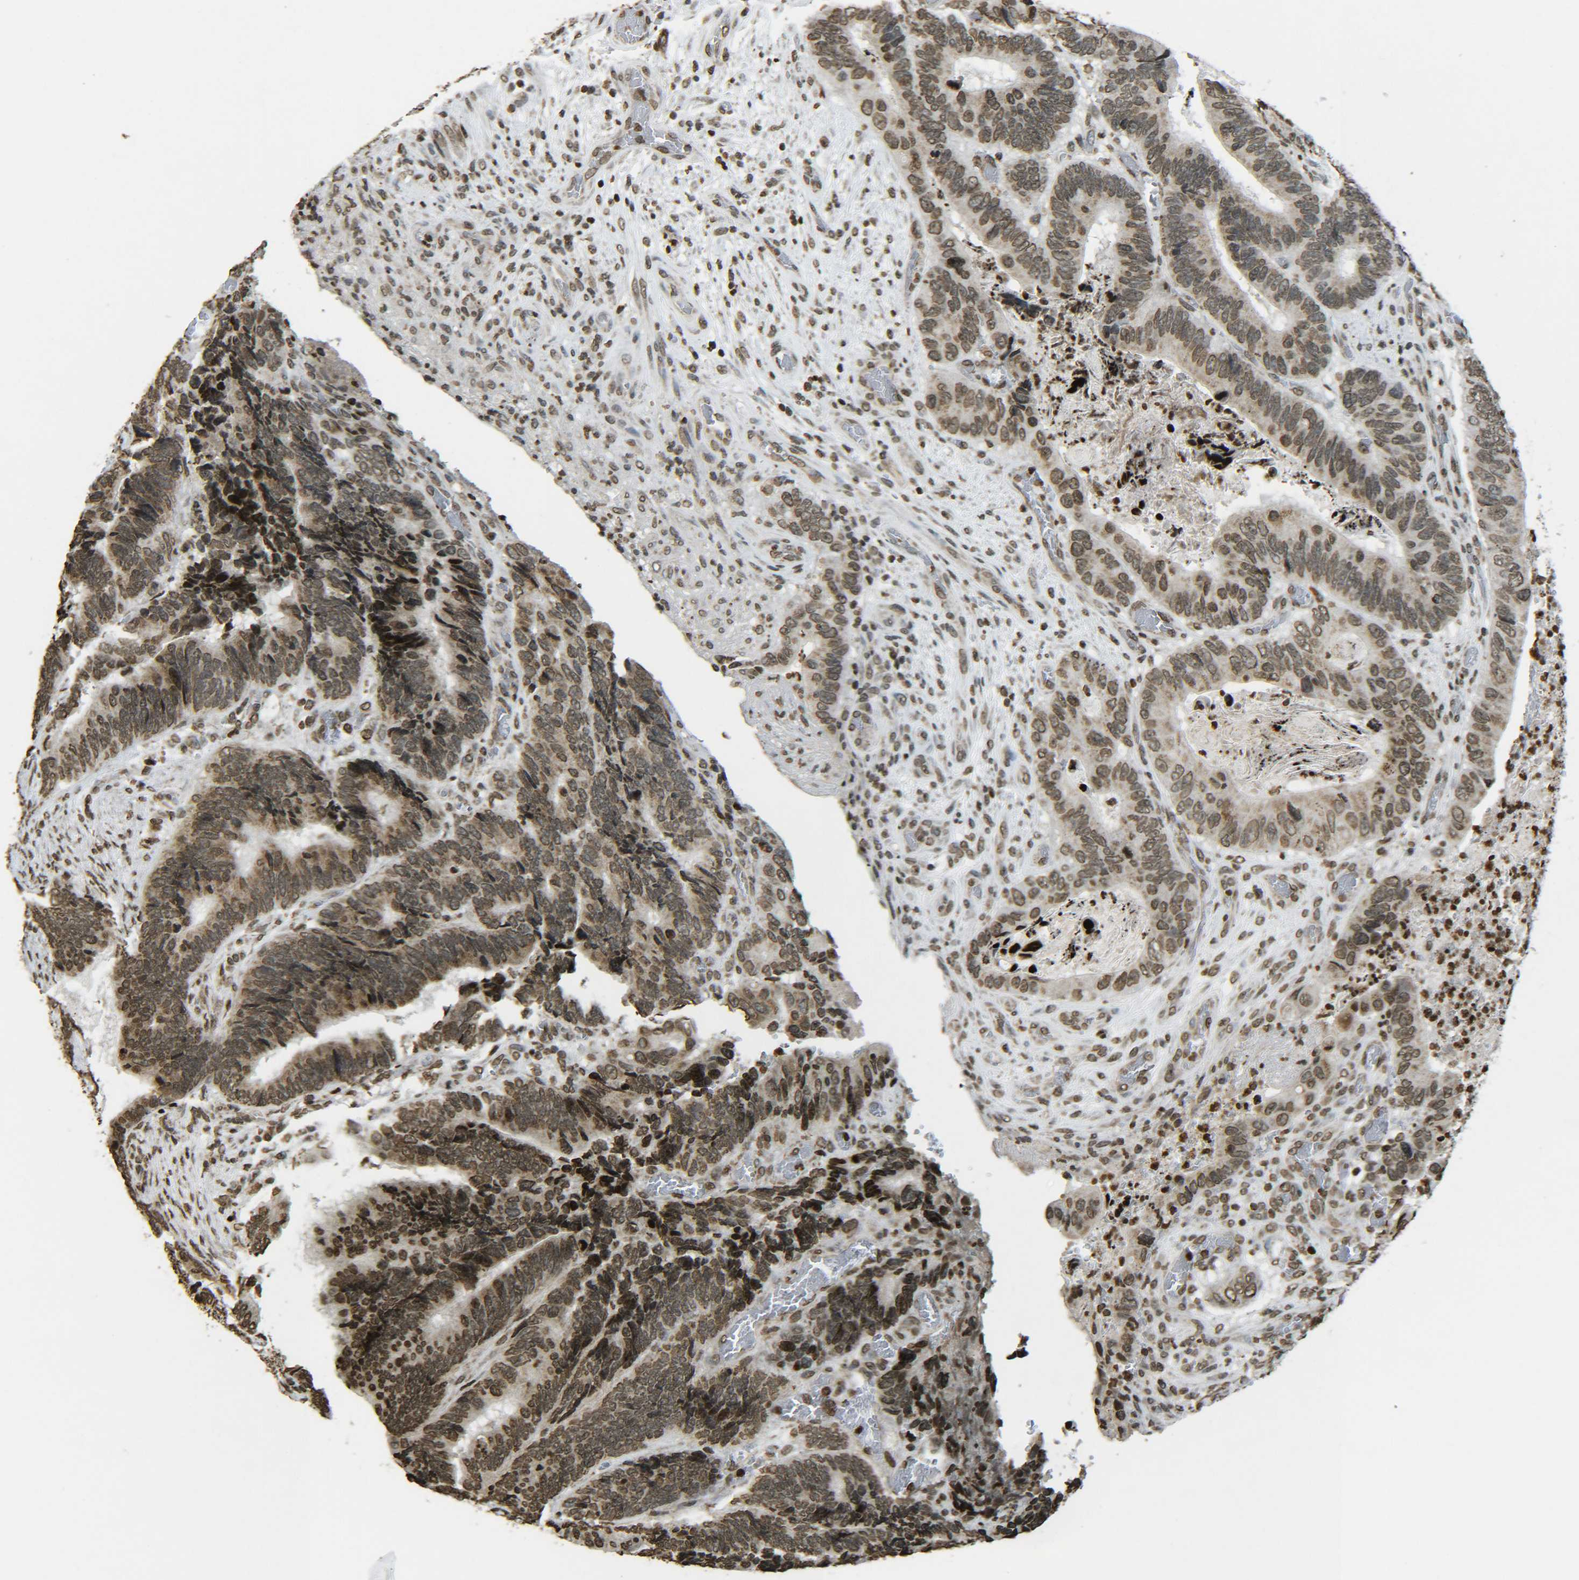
{"staining": {"intensity": "moderate", "quantity": ">75%", "location": "cytoplasmic/membranous,nuclear"}, "tissue": "colorectal cancer", "cell_type": "Tumor cells", "image_type": "cancer", "snomed": [{"axis": "morphology", "description": "Adenocarcinoma, NOS"}, {"axis": "topography", "description": "Colon"}], "caption": "Protein staining displays moderate cytoplasmic/membranous and nuclear expression in approximately >75% of tumor cells in adenocarcinoma (colorectal).", "gene": "NEUROG2", "patient": {"sex": "male", "age": 72}}